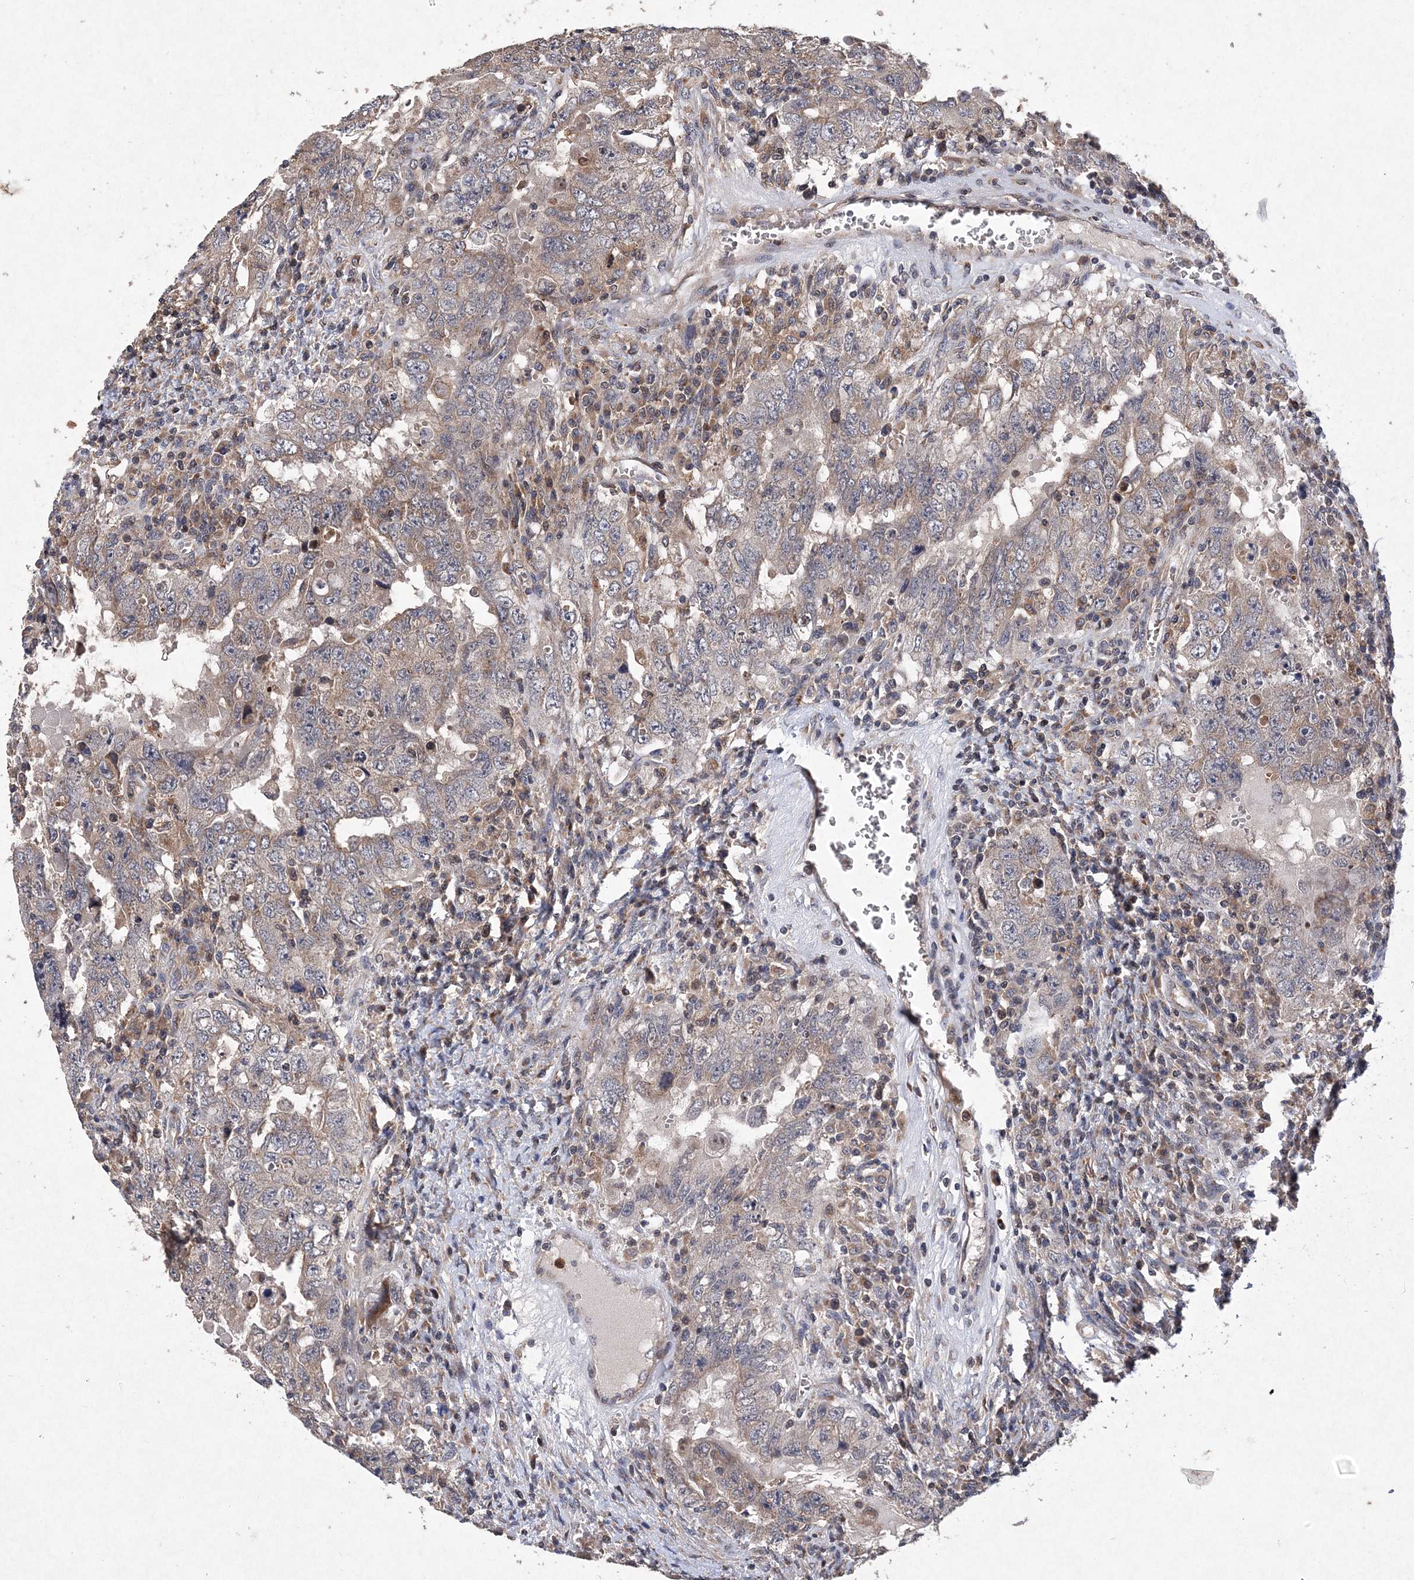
{"staining": {"intensity": "weak", "quantity": "25%-75%", "location": "cytoplasmic/membranous"}, "tissue": "testis cancer", "cell_type": "Tumor cells", "image_type": "cancer", "snomed": [{"axis": "morphology", "description": "Carcinoma, Embryonal, NOS"}, {"axis": "topography", "description": "Testis"}], "caption": "Brown immunohistochemical staining in human testis embryonal carcinoma displays weak cytoplasmic/membranous staining in approximately 25%-75% of tumor cells. The staining was performed using DAB to visualize the protein expression in brown, while the nuclei were stained in blue with hematoxylin (Magnification: 20x).", "gene": "PROSER1", "patient": {"sex": "male", "age": 26}}